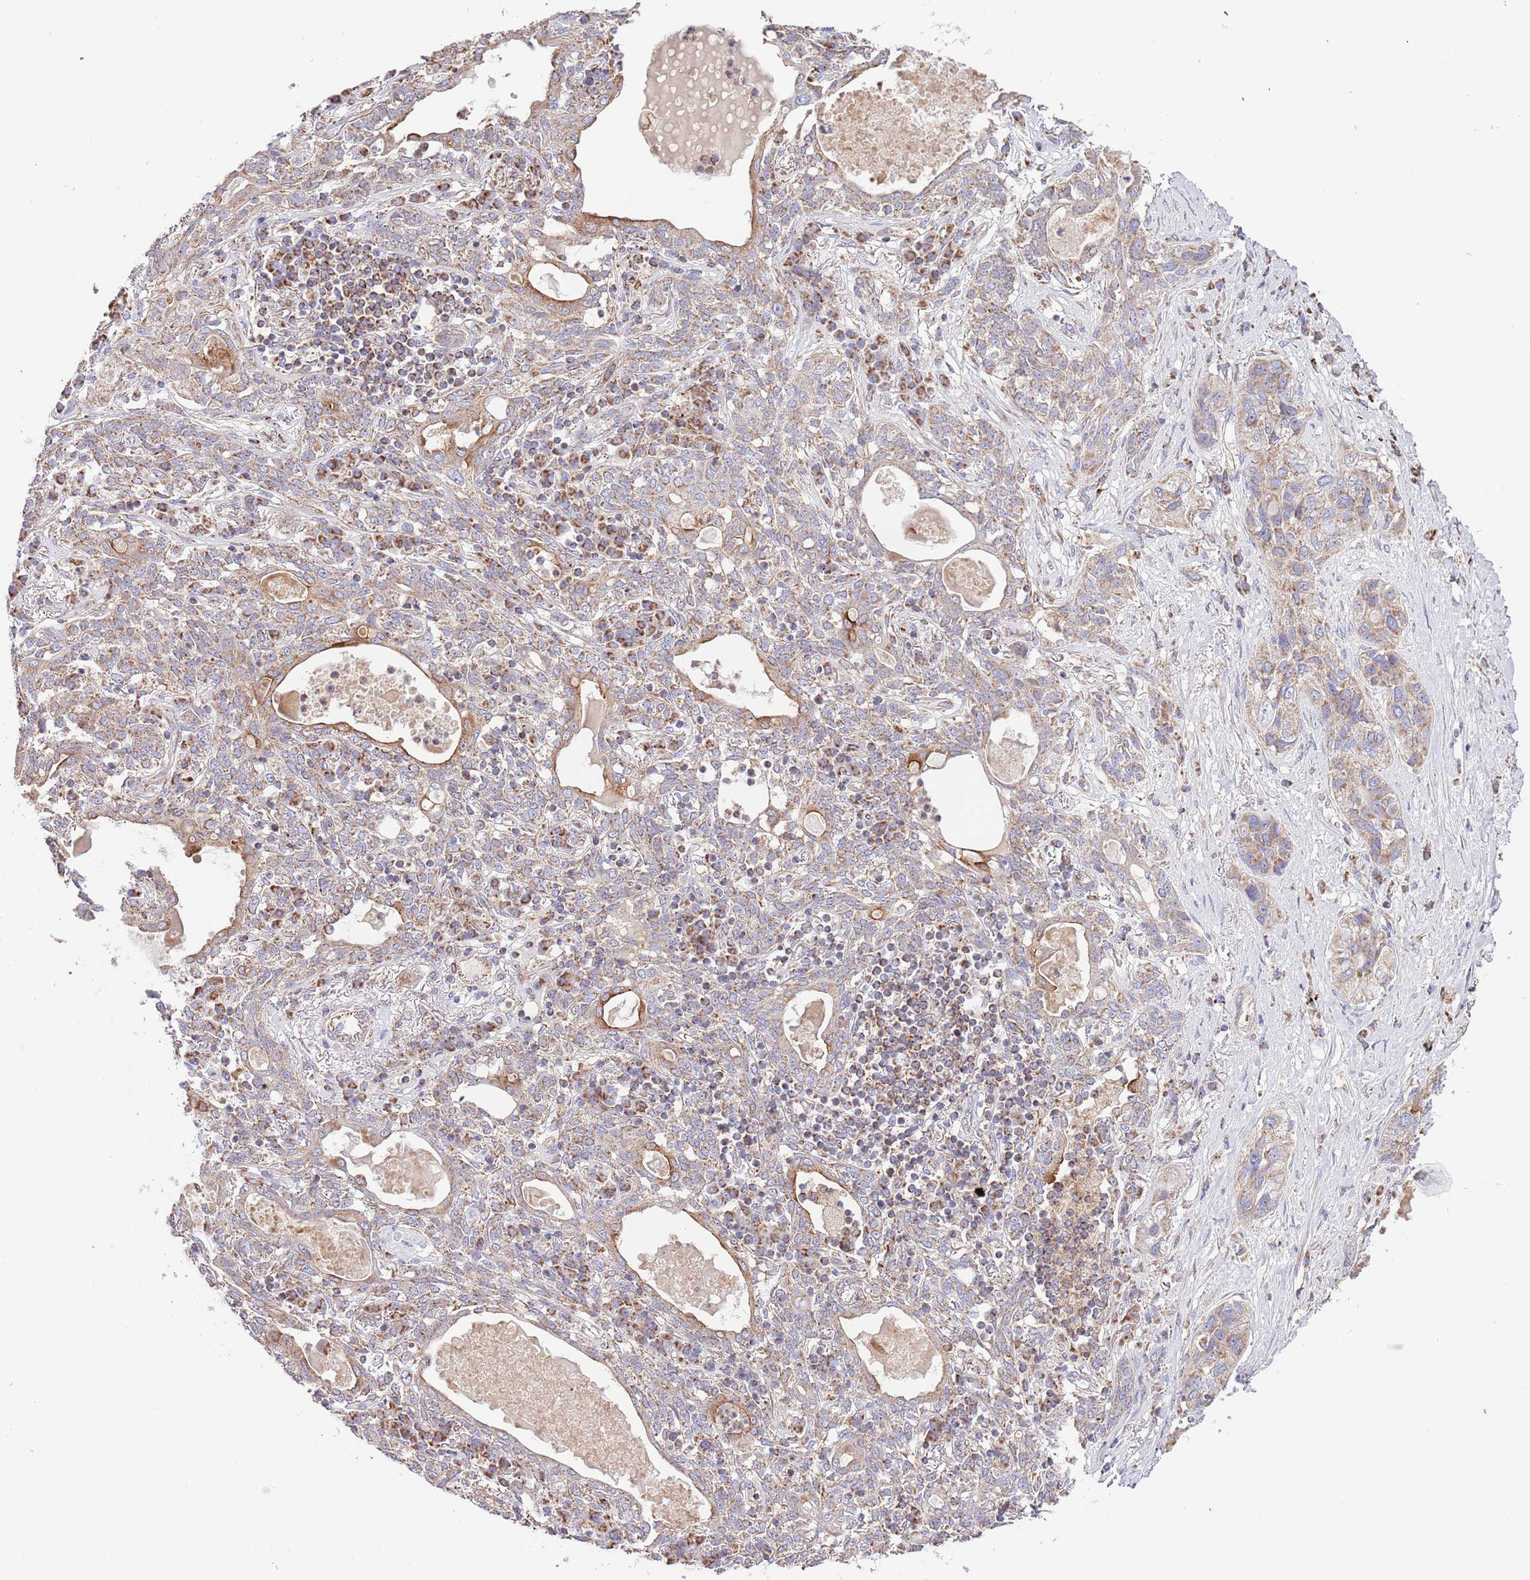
{"staining": {"intensity": "weak", "quantity": ">75%", "location": "cytoplasmic/membranous"}, "tissue": "lung cancer", "cell_type": "Tumor cells", "image_type": "cancer", "snomed": [{"axis": "morphology", "description": "Squamous cell carcinoma, NOS"}, {"axis": "topography", "description": "Lung"}], "caption": "Lung squamous cell carcinoma stained with a protein marker exhibits weak staining in tumor cells.", "gene": "DNAJA3", "patient": {"sex": "female", "age": 70}}